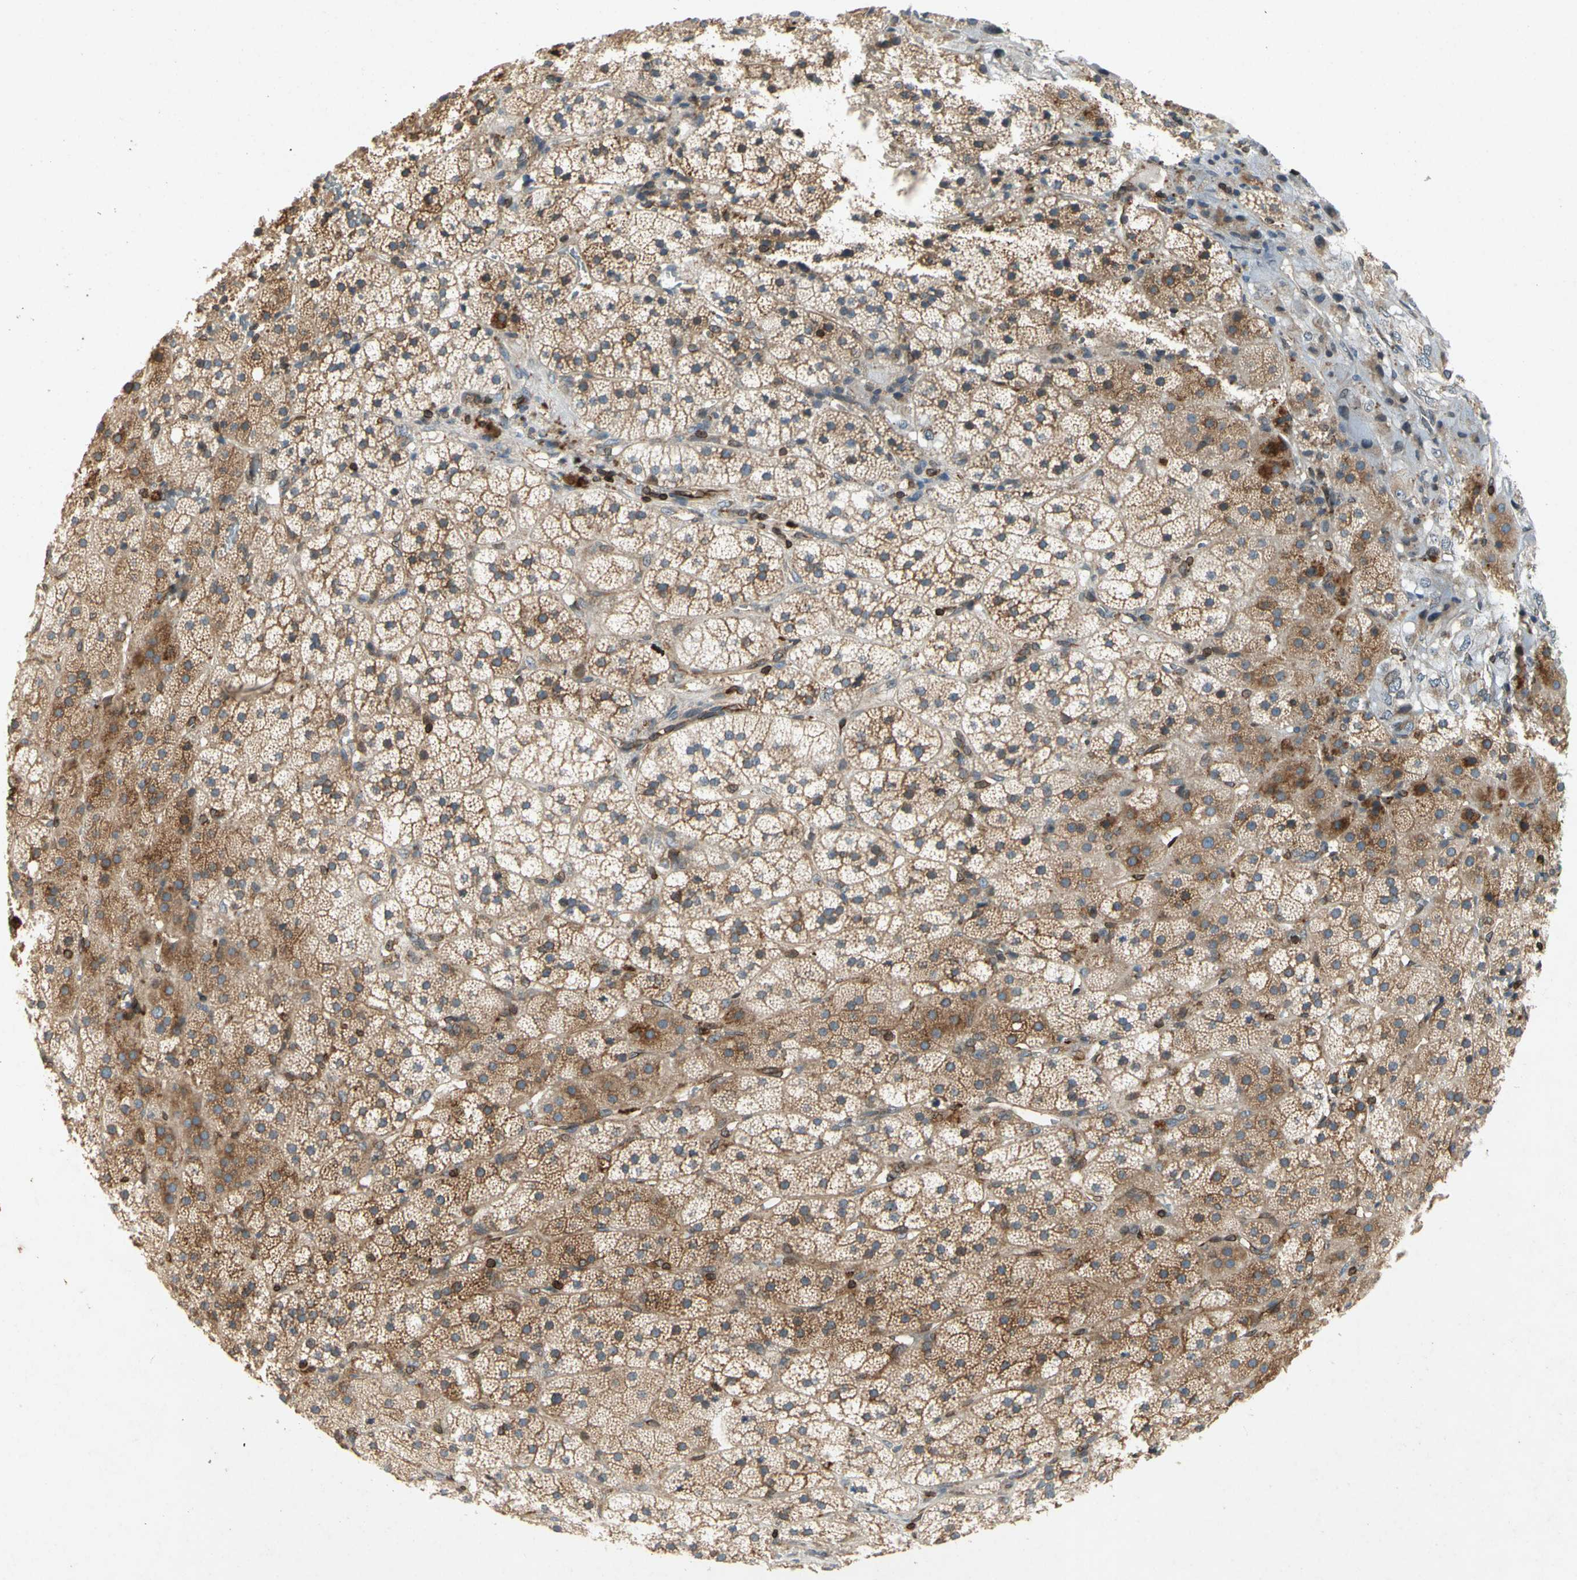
{"staining": {"intensity": "strong", "quantity": ">75%", "location": "cytoplasmic/membranous"}, "tissue": "adrenal gland", "cell_type": "Glandular cells", "image_type": "normal", "snomed": [{"axis": "morphology", "description": "Normal tissue, NOS"}, {"axis": "topography", "description": "Adrenal gland"}], "caption": "Protein staining by immunohistochemistry demonstrates strong cytoplasmic/membranous expression in about >75% of glandular cells in unremarkable adrenal gland. Nuclei are stained in blue.", "gene": "TAPBP", "patient": {"sex": "female", "age": 44}}